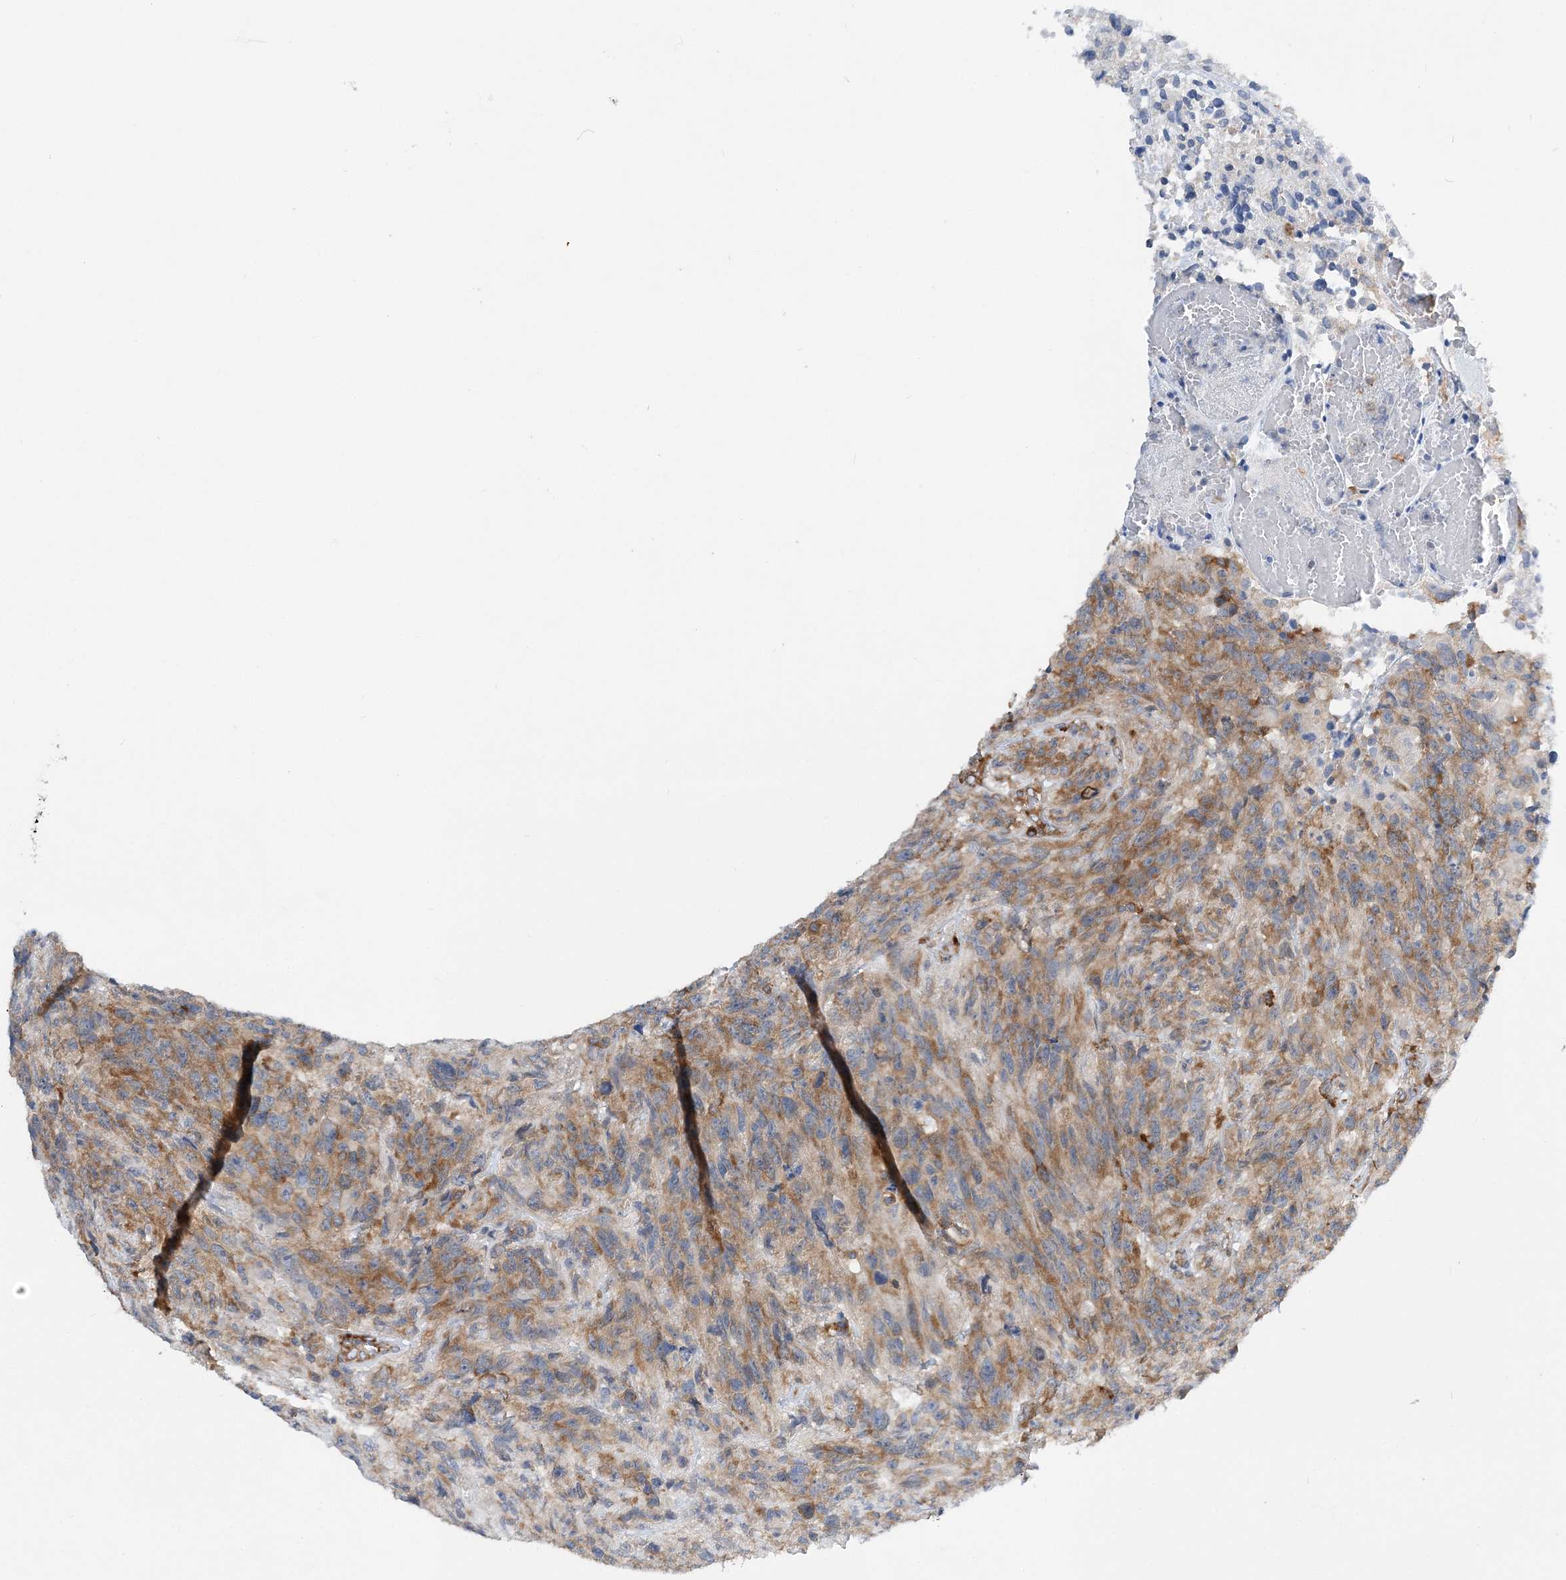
{"staining": {"intensity": "moderate", "quantity": ">75%", "location": "cytoplasmic/membranous"}, "tissue": "glioma", "cell_type": "Tumor cells", "image_type": "cancer", "snomed": [{"axis": "morphology", "description": "Glioma, malignant, High grade"}, {"axis": "topography", "description": "Brain"}], "caption": "A photomicrograph of human high-grade glioma (malignant) stained for a protein exhibits moderate cytoplasmic/membranous brown staining in tumor cells.", "gene": "LARP4B", "patient": {"sex": "male", "age": 69}}